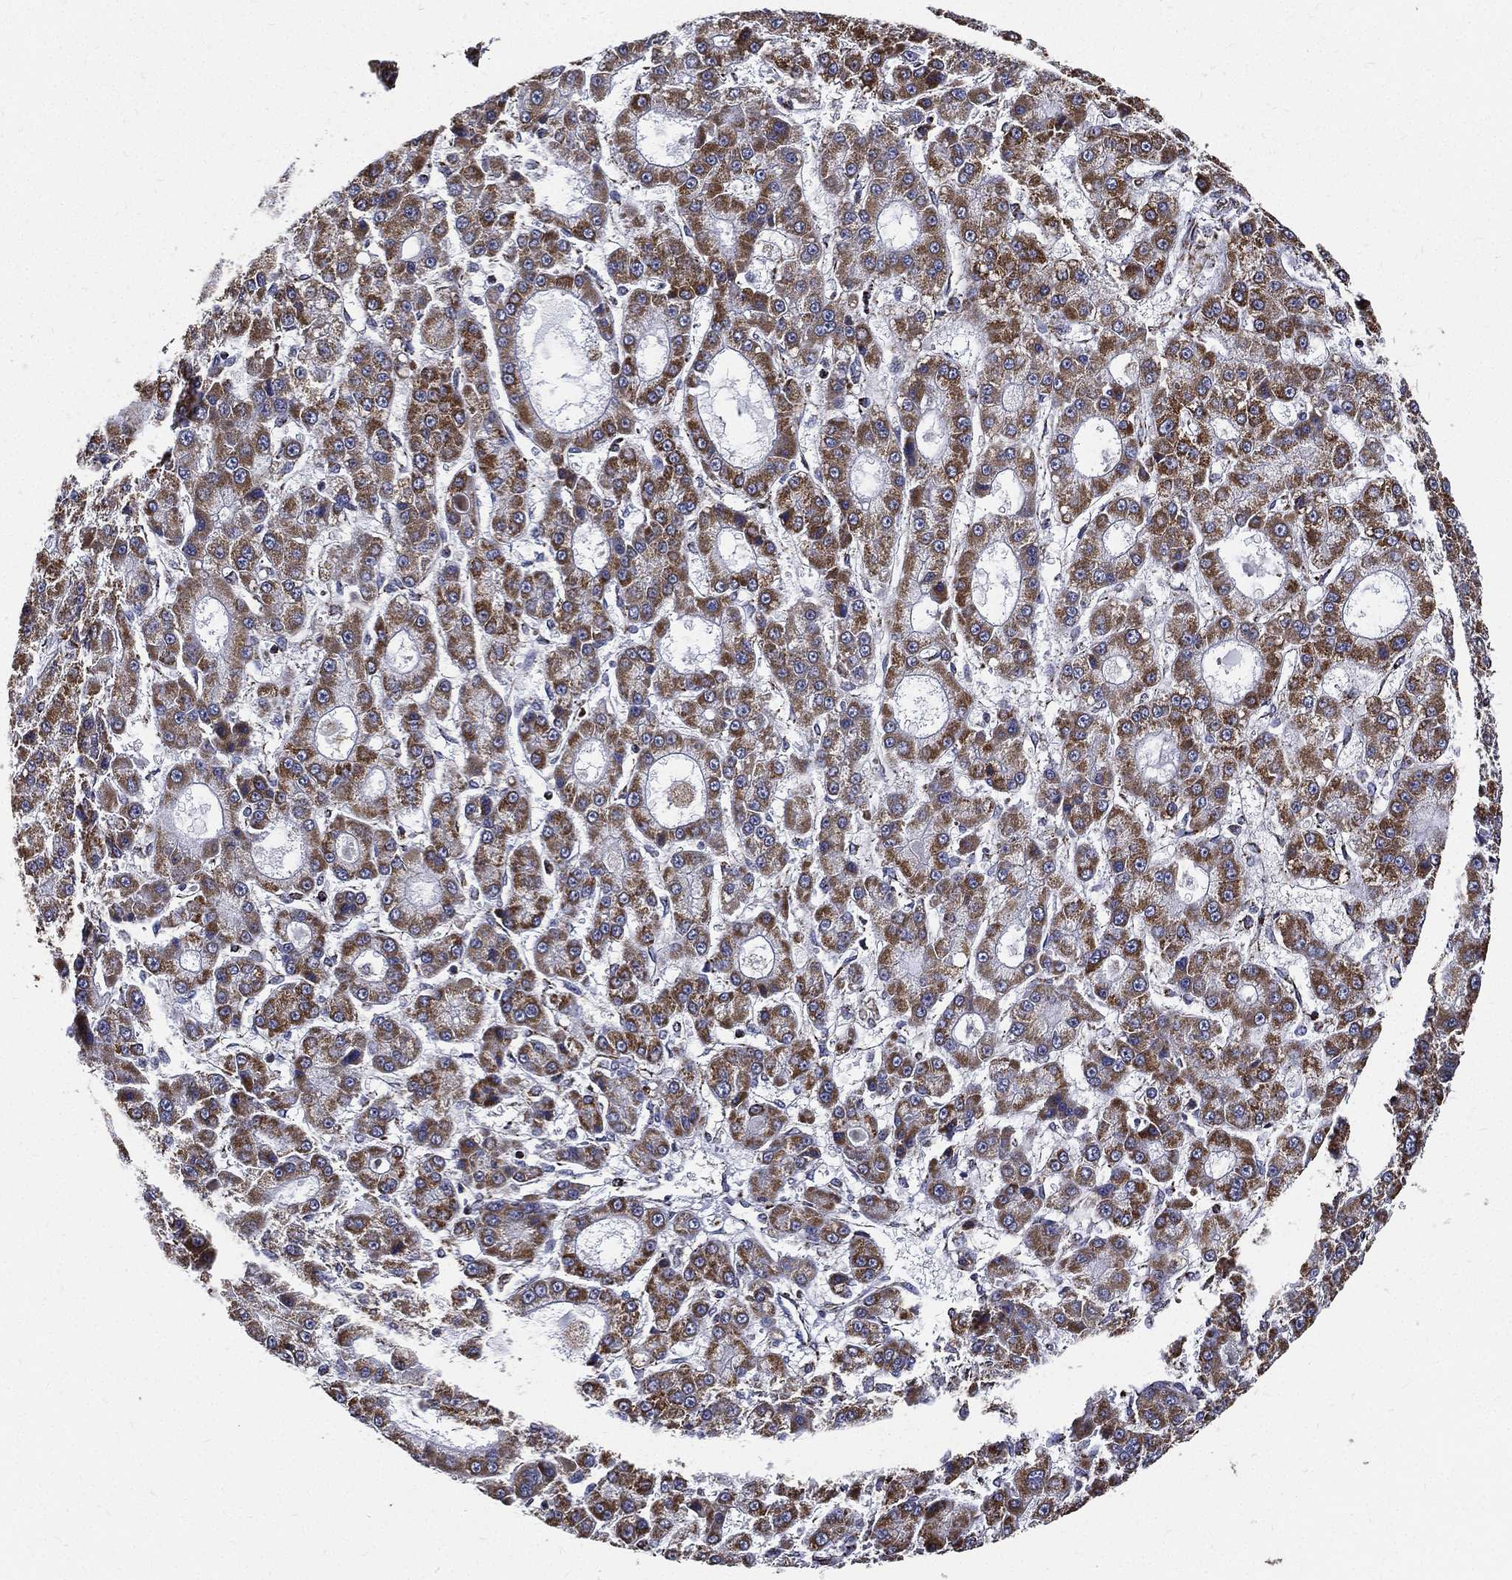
{"staining": {"intensity": "strong", "quantity": "25%-75%", "location": "cytoplasmic/membranous"}, "tissue": "liver cancer", "cell_type": "Tumor cells", "image_type": "cancer", "snomed": [{"axis": "morphology", "description": "Carcinoma, Hepatocellular, NOS"}, {"axis": "topography", "description": "Liver"}], "caption": "Immunohistochemistry (IHC) image of neoplastic tissue: liver cancer stained using immunohistochemistry demonstrates high levels of strong protein expression localized specifically in the cytoplasmic/membranous of tumor cells, appearing as a cytoplasmic/membranous brown color.", "gene": "NDUFAB1", "patient": {"sex": "male", "age": 70}}